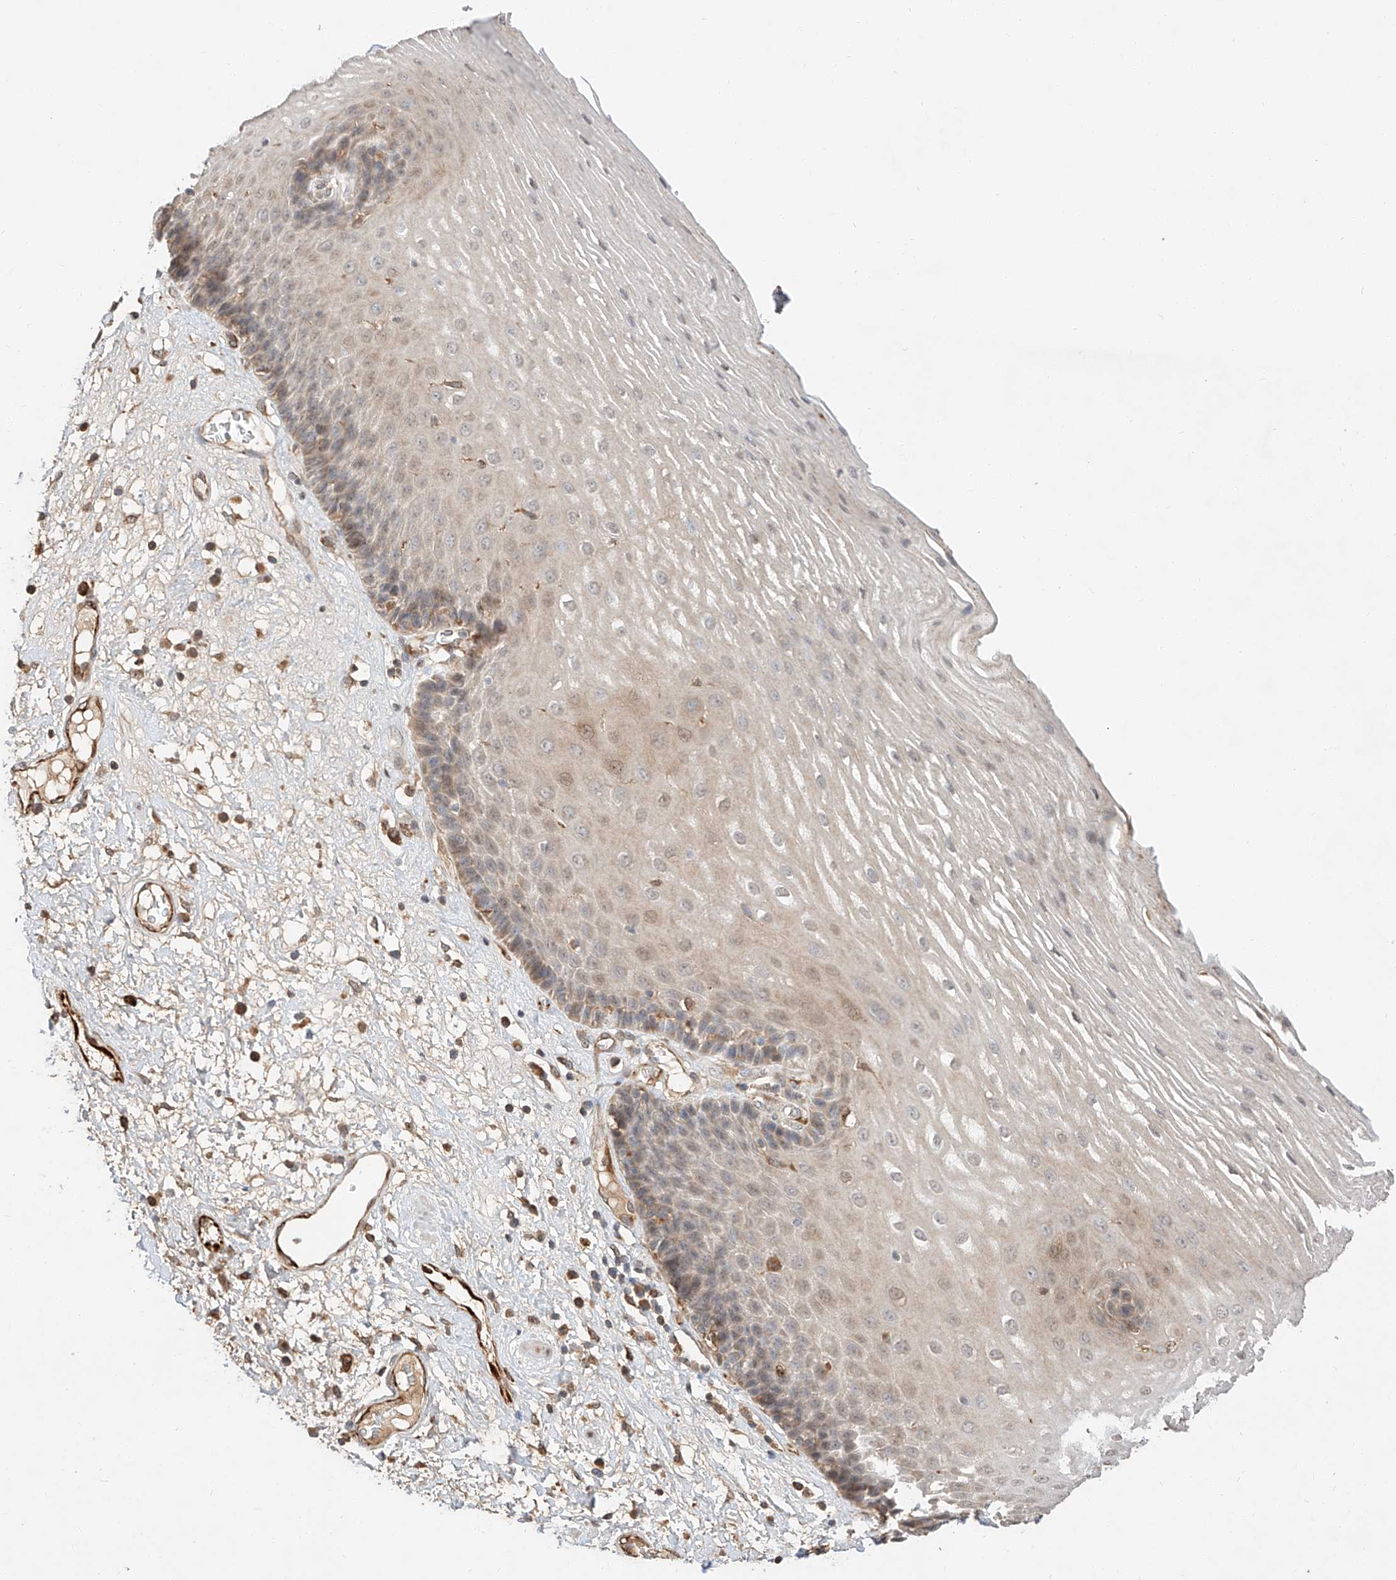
{"staining": {"intensity": "weak", "quantity": "25%-75%", "location": "cytoplasmic/membranous"}, "tissue": "esophagus", "cell_type": "Squamous epithelial cells", "image_type": "normal", "snomed": [{"axis": "morphology", "description": "Normal tissue, NOS"}, {"axis": "morphology", "description": "Adenocarcinoma, NOS"}, {"axis": "topography", "description": "Esophagus"}], "caption": "Protein staining reveals weak cytoplasmic/membranous expression in about 25%-75% of squamous epithelial cells in normal esophagus. The staining was performed using DAB (3,3'-diaminobenzidine), with brown indicating positive protein expression. Nuclei are stained blue with hematoxylin.", "gene": "SUSD6", "patient": {"sex": "male", "age": 62}}